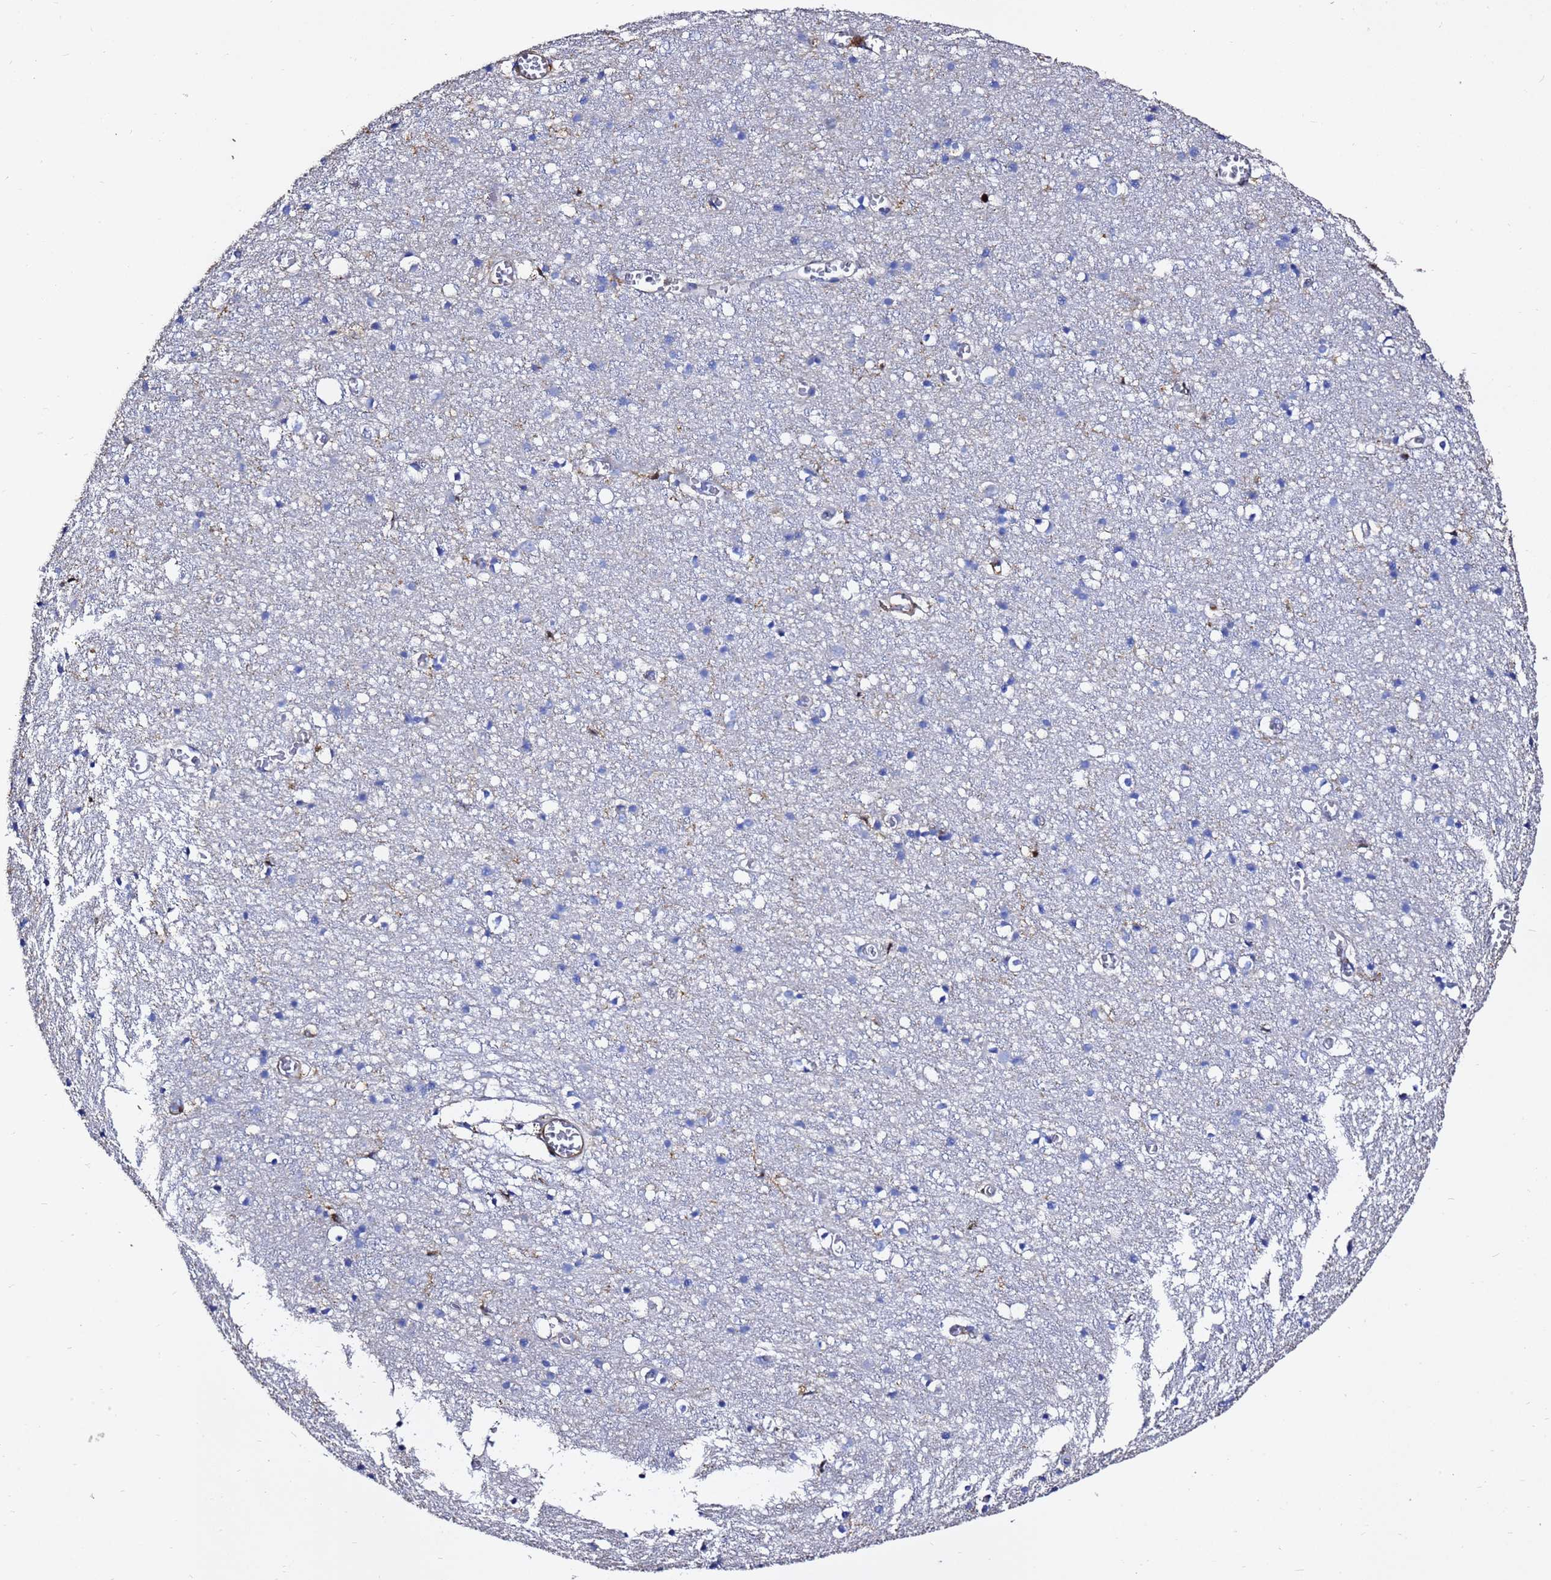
{"staining": {"intensity": "moderate", "quantity": "<25%", "location": "cytoplasmic/membranous"}, "tissue": "cerebral cortex", "cell_type": "Endothelial cells", "image_type": "normal", "snomed": [{"axis": "morphology", "description": "Normal tissue, NOS"}, {"axis": "topography", "description": "Cerebral cortex"}], "caption": "Immunohistochemical staining of benign cerebral cortex exhibits low levels of moderate cytoplasmic/membranous staining in about <25% of endothelial cells.", "gene": "ACTA1", "patient": {"sex": "female", "age": 64}}